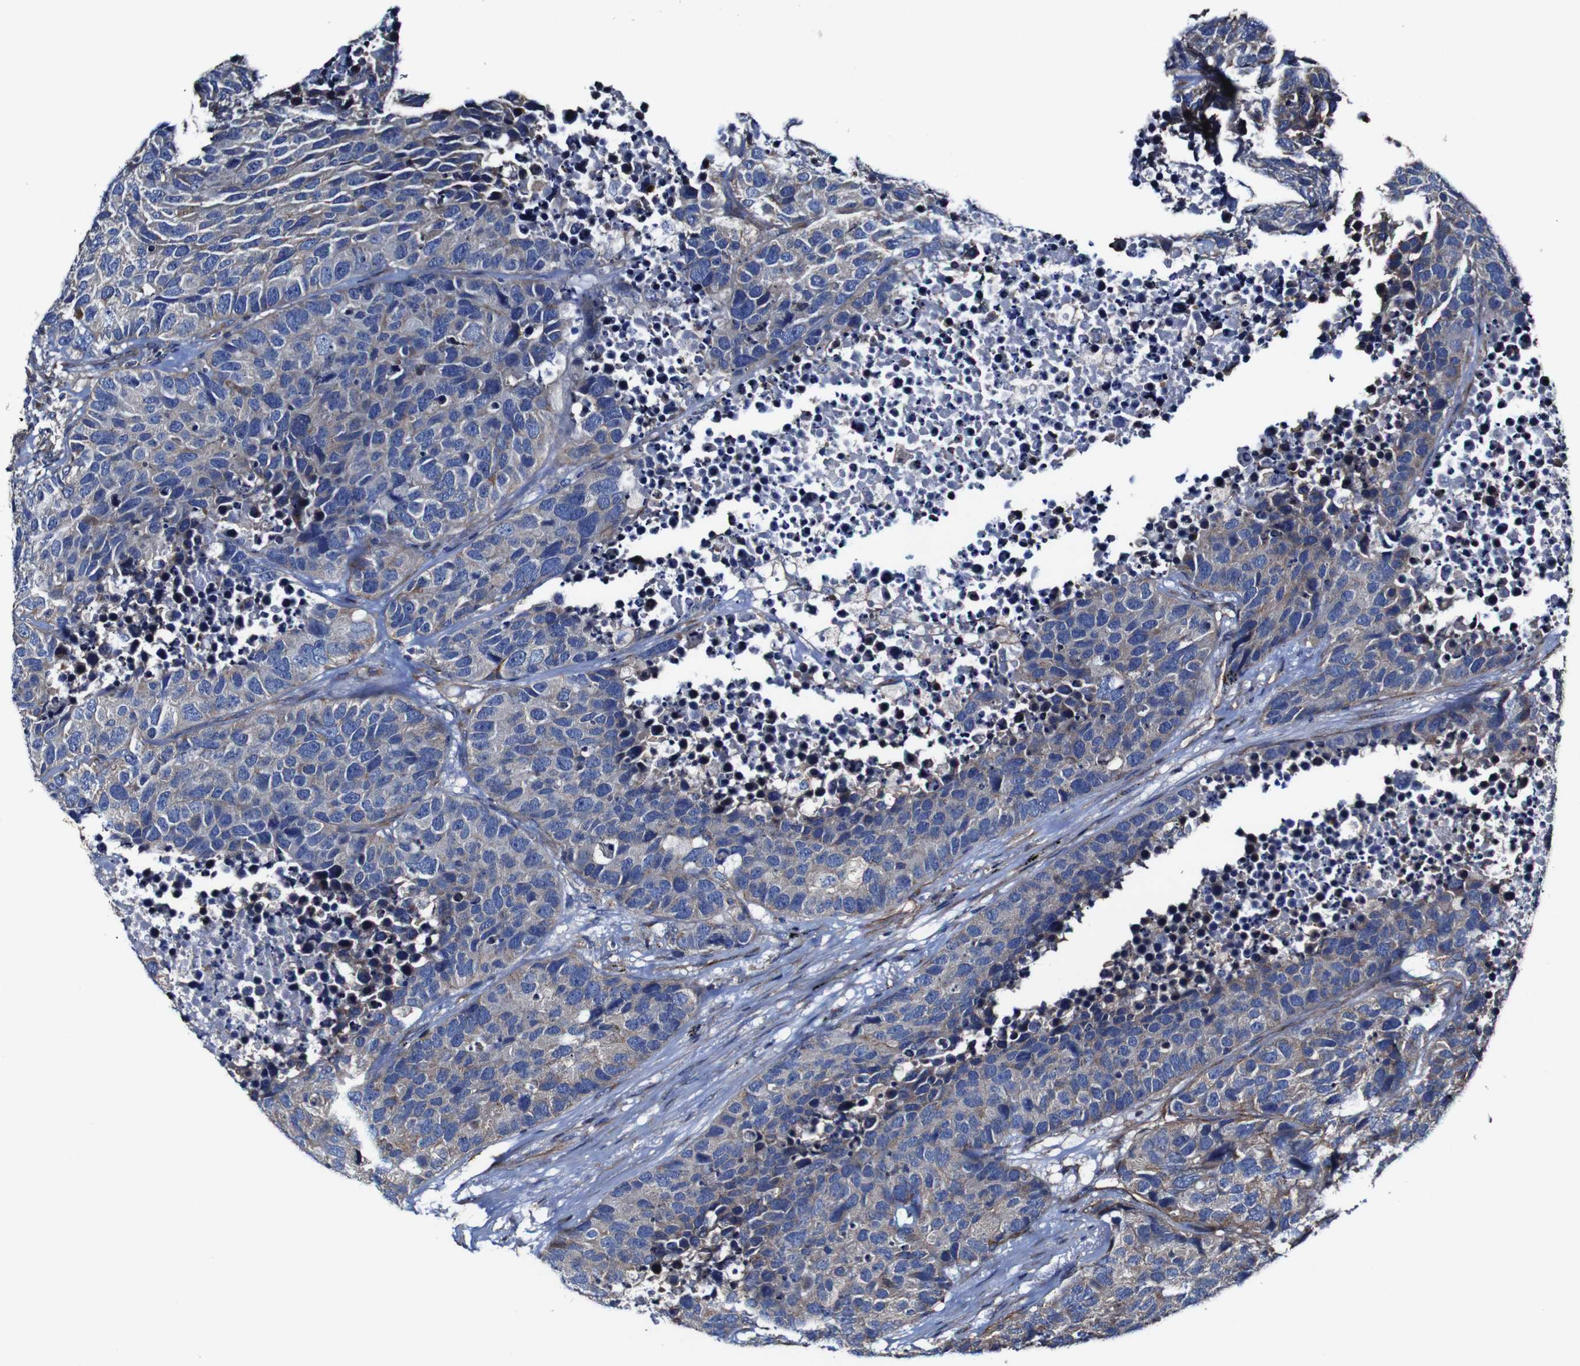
{"staining": {"intensity": "moderate", "quantity": "<25%", "location": "cytoplasmic/membranous"}, "tissue": "carcinoid", "cell_type": "Tumor cells", "image_type": "cancer", "snomed": [{"axis": "morphology", "description": "Carcinoid, malignant, NOS"}, {"axis": "topography", "description": "Lung"}], "caption": "The histopathology image reveals staining of carcinoid, revealing moderate cytoplasmic/membranous protein positivity (brown color) within tumor cells. Using DAB (brown) and hematoxylin (blue) stains, captured at high magnification using brightfield microscopy.", "gene": "CSF1R", "patient": {"sex": "male", "age": 60}}